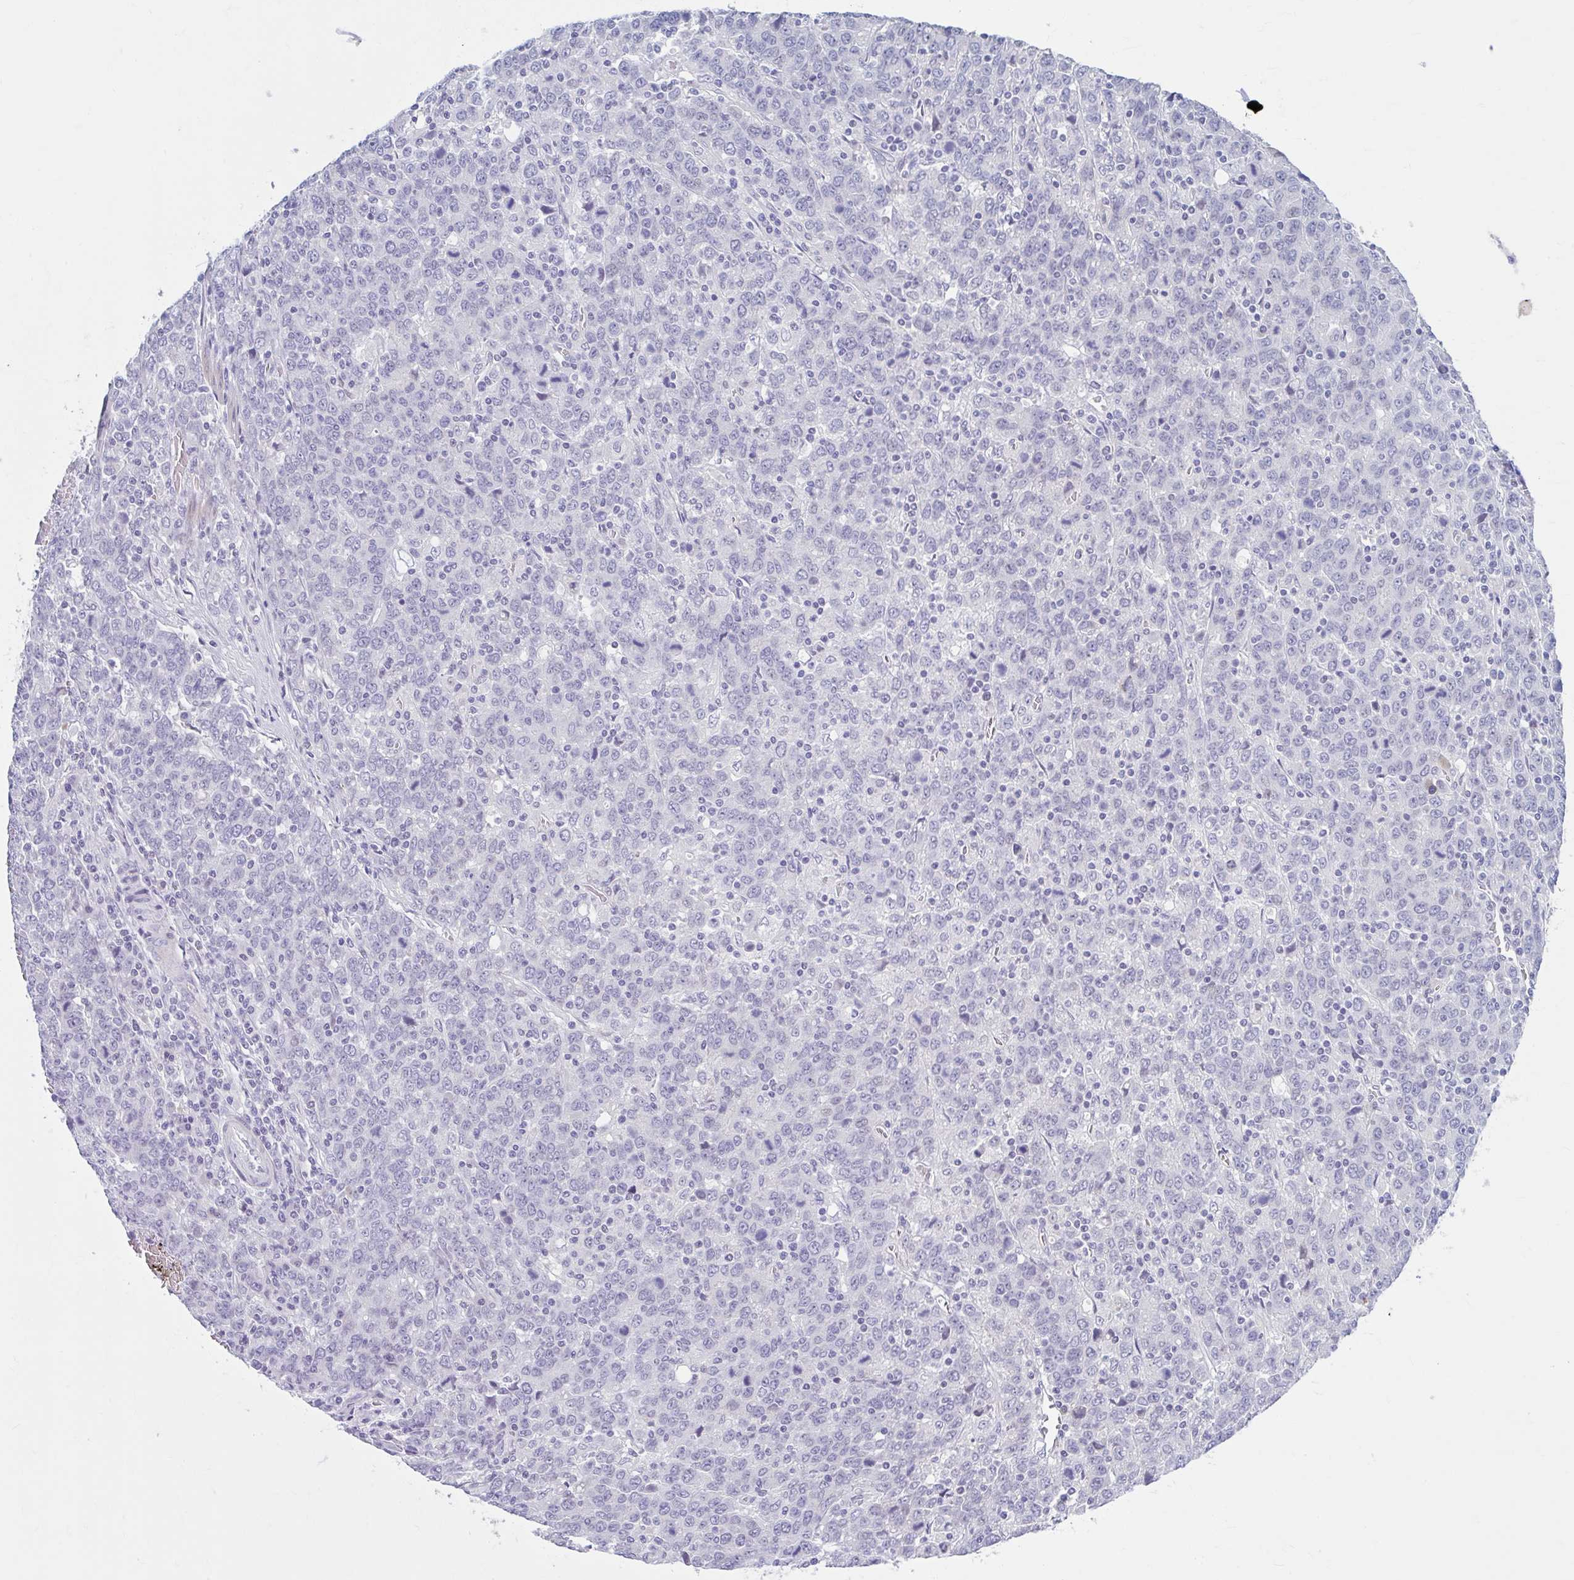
{"staining": {"intensity": "negative", "quantity": "none", "location": "none"}, "tissue": "stomach cancer", "cell_type": "Tumor cells", "image_type": "cancer", "snomed": [{"axis": "morphology", "description": "Adenocarcinoma, NOS"}, {"axis": "topography", "description": "Stomach, upper"}], "caption": "Immunohistochemical staining of human adenocarcinoma (stomach) reveals no significant positivity in tumor cells.", "gene": "FAM153A", "patient": {"sex": "male", "age": 69}}